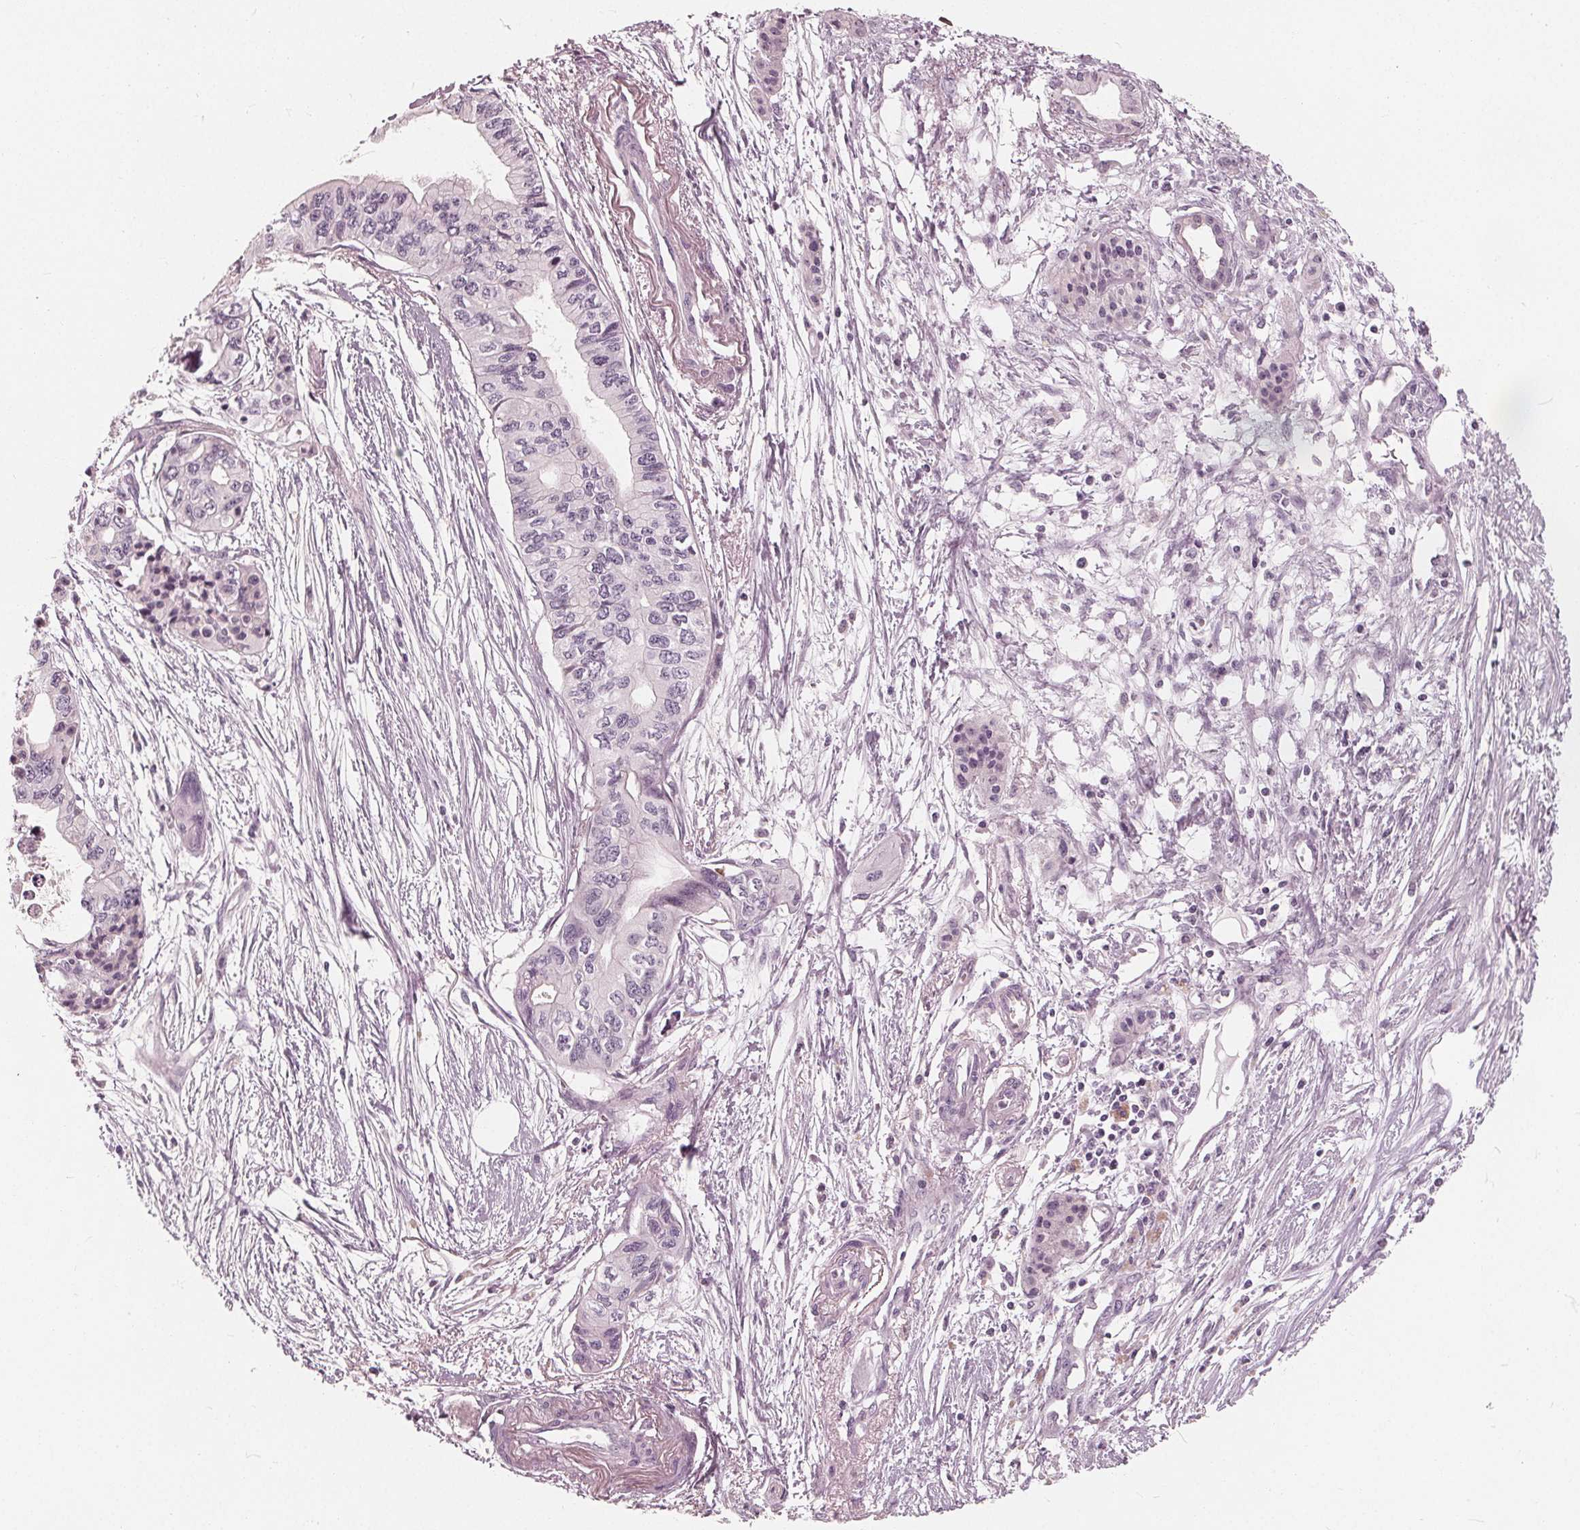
{"staining": {"intensity": "negative", "quantity": "none", "location": "none"}, "tissue": "pancreatic cancer", "cell_type": "Tumor cells", "image_type": "cancer", "snomed": [{"axis": "morphology", "description": "Adenocarcinoma, NOS"}, {"axis": "topography", "description": "Pancreas"}], "caption": "IHC histopathology image of neoplastic tissue: adenocarcinoma (pancreatic) stained with DAB exhibits no significant protein positivity in tumor cells.", "gene": "SAT2", "patient": {"sex": "female", "age": 76}}